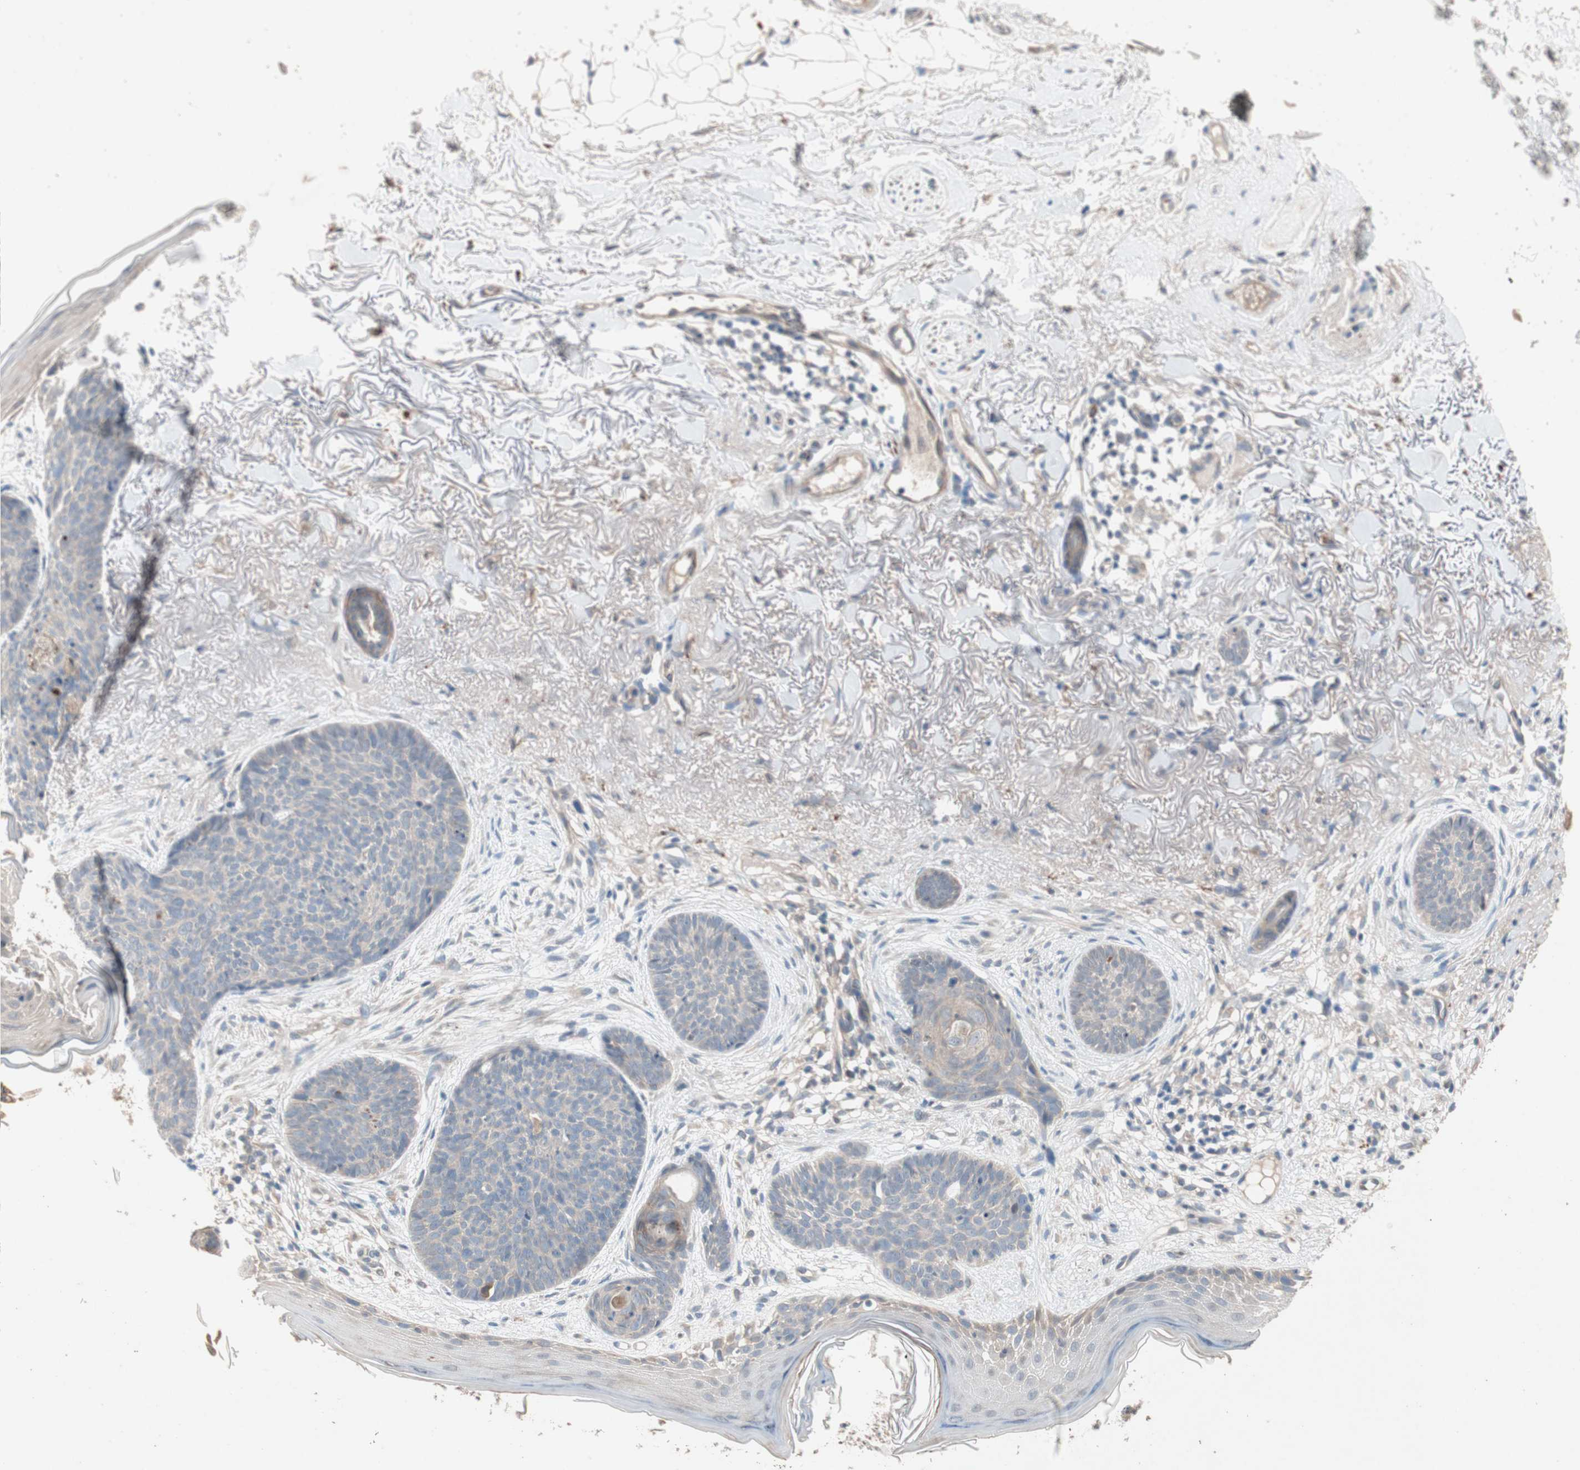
{"staining": {"intensity": "weak", "quantity": "<25%", "location": "cytoplasmic/membranous"}, "tissue": "skin cancer", "cell_type": "Tumor cells", "image_type": "cancer", "snomed": [{"axis": "morphology", "description": "Normal tissue, NOS"}, {"axis": "morphology", "description": "Basal cell carcinoma"}, {"axis": "topography", "description": "Skin"}], "caption": "This is an immunohistochemistry image of skin cancer. There is no positivity in tumor cells.", "gene": "NCLN", "patient": {"sex": "female", "age": 70}}